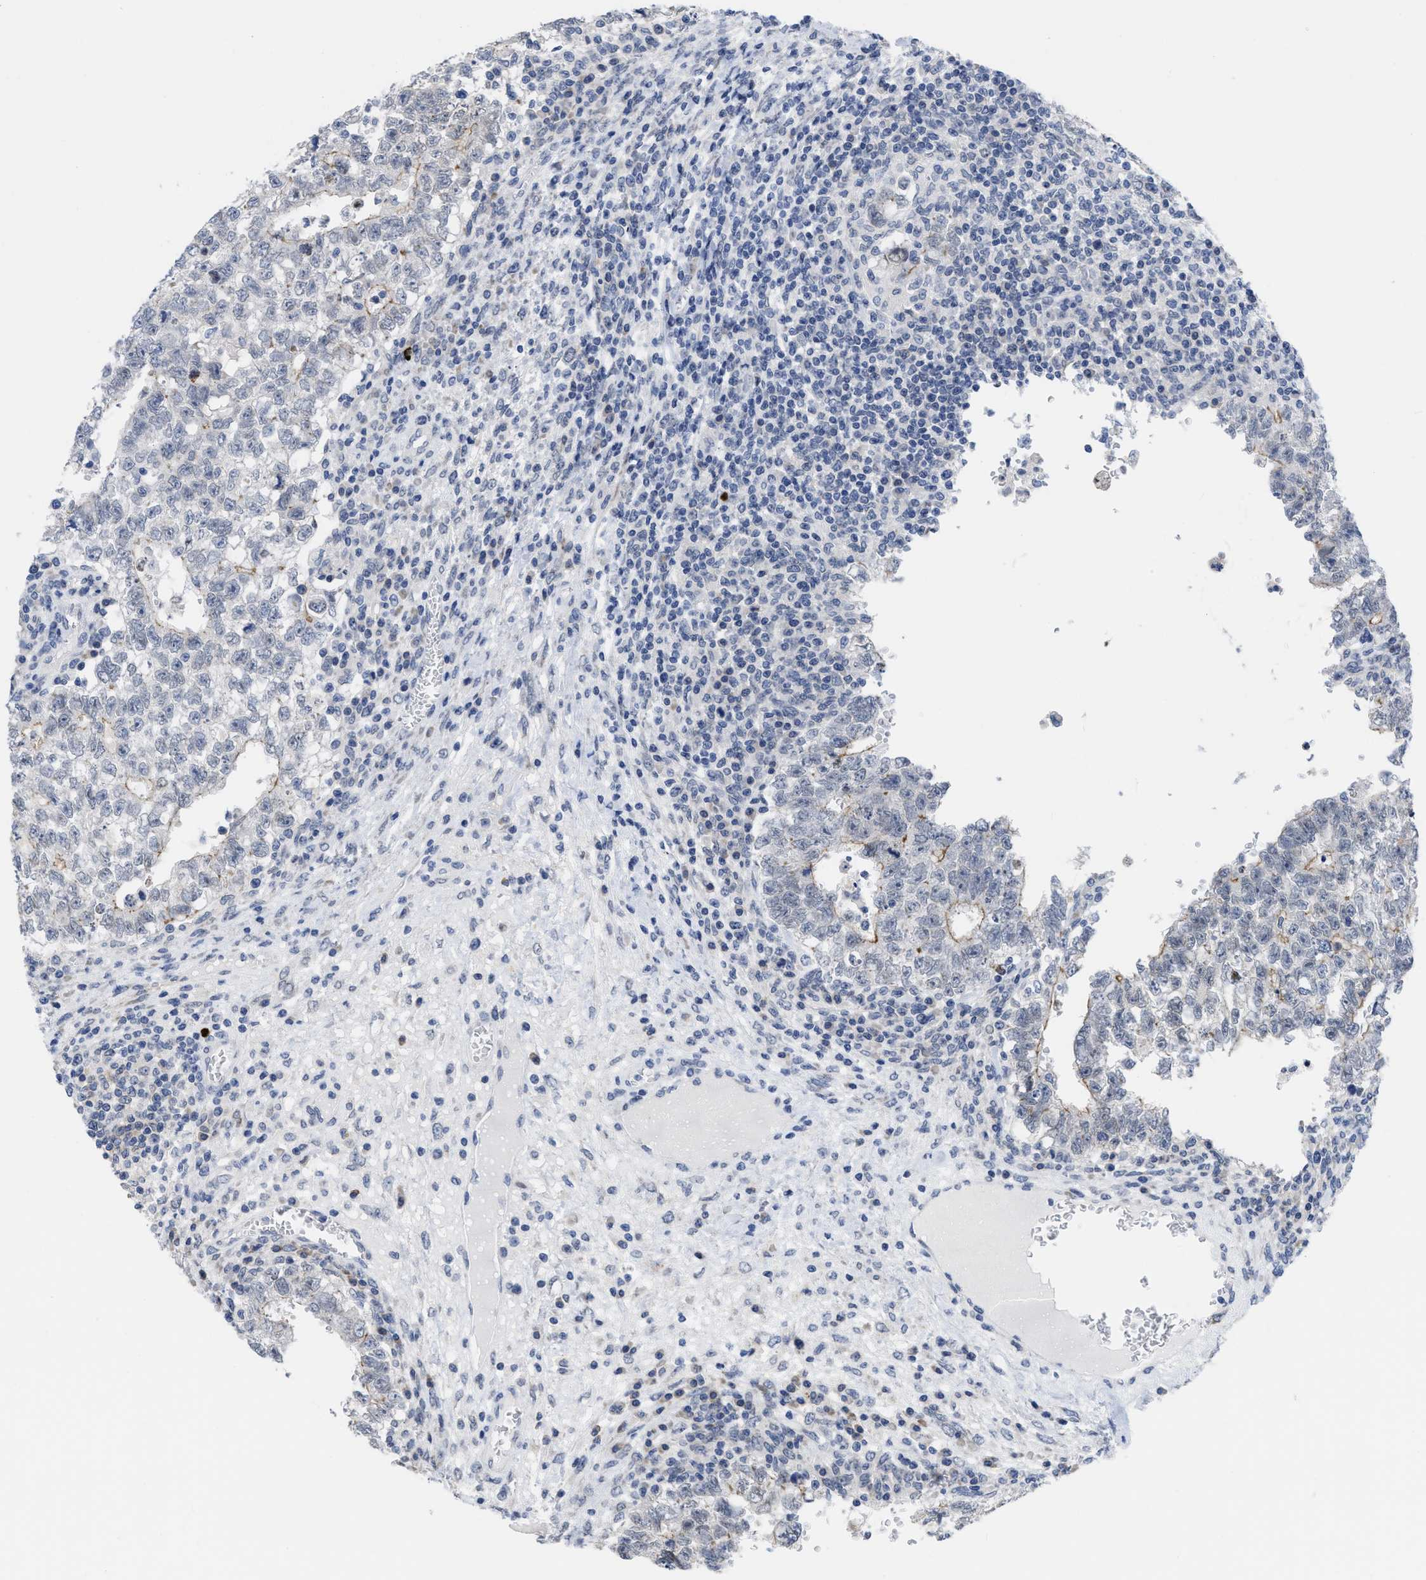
{"staining": {"intensity": "moderate", "quantity": "<25%", "location": "cytoplasmic/membranous"}, "tissue": "testis cancer", "cell_type": "Tumor cells", "image_type": "cancer", "snomed": [{"axis": "morphology", "description": "Seminoma, NOS"}, {"axis": "morphology", "description": "Carcinoma, Embryonal, NOS"}, {"axis": "topography", "description": "Testis"}], "caption": "Moderate cytoplasmic/membranous expression is seen in about <25% of tumor cells in testis cancer (embryonal carcinoma).", "gene": "ACKR1", "patient": {"sex": "male", "age": 38}}